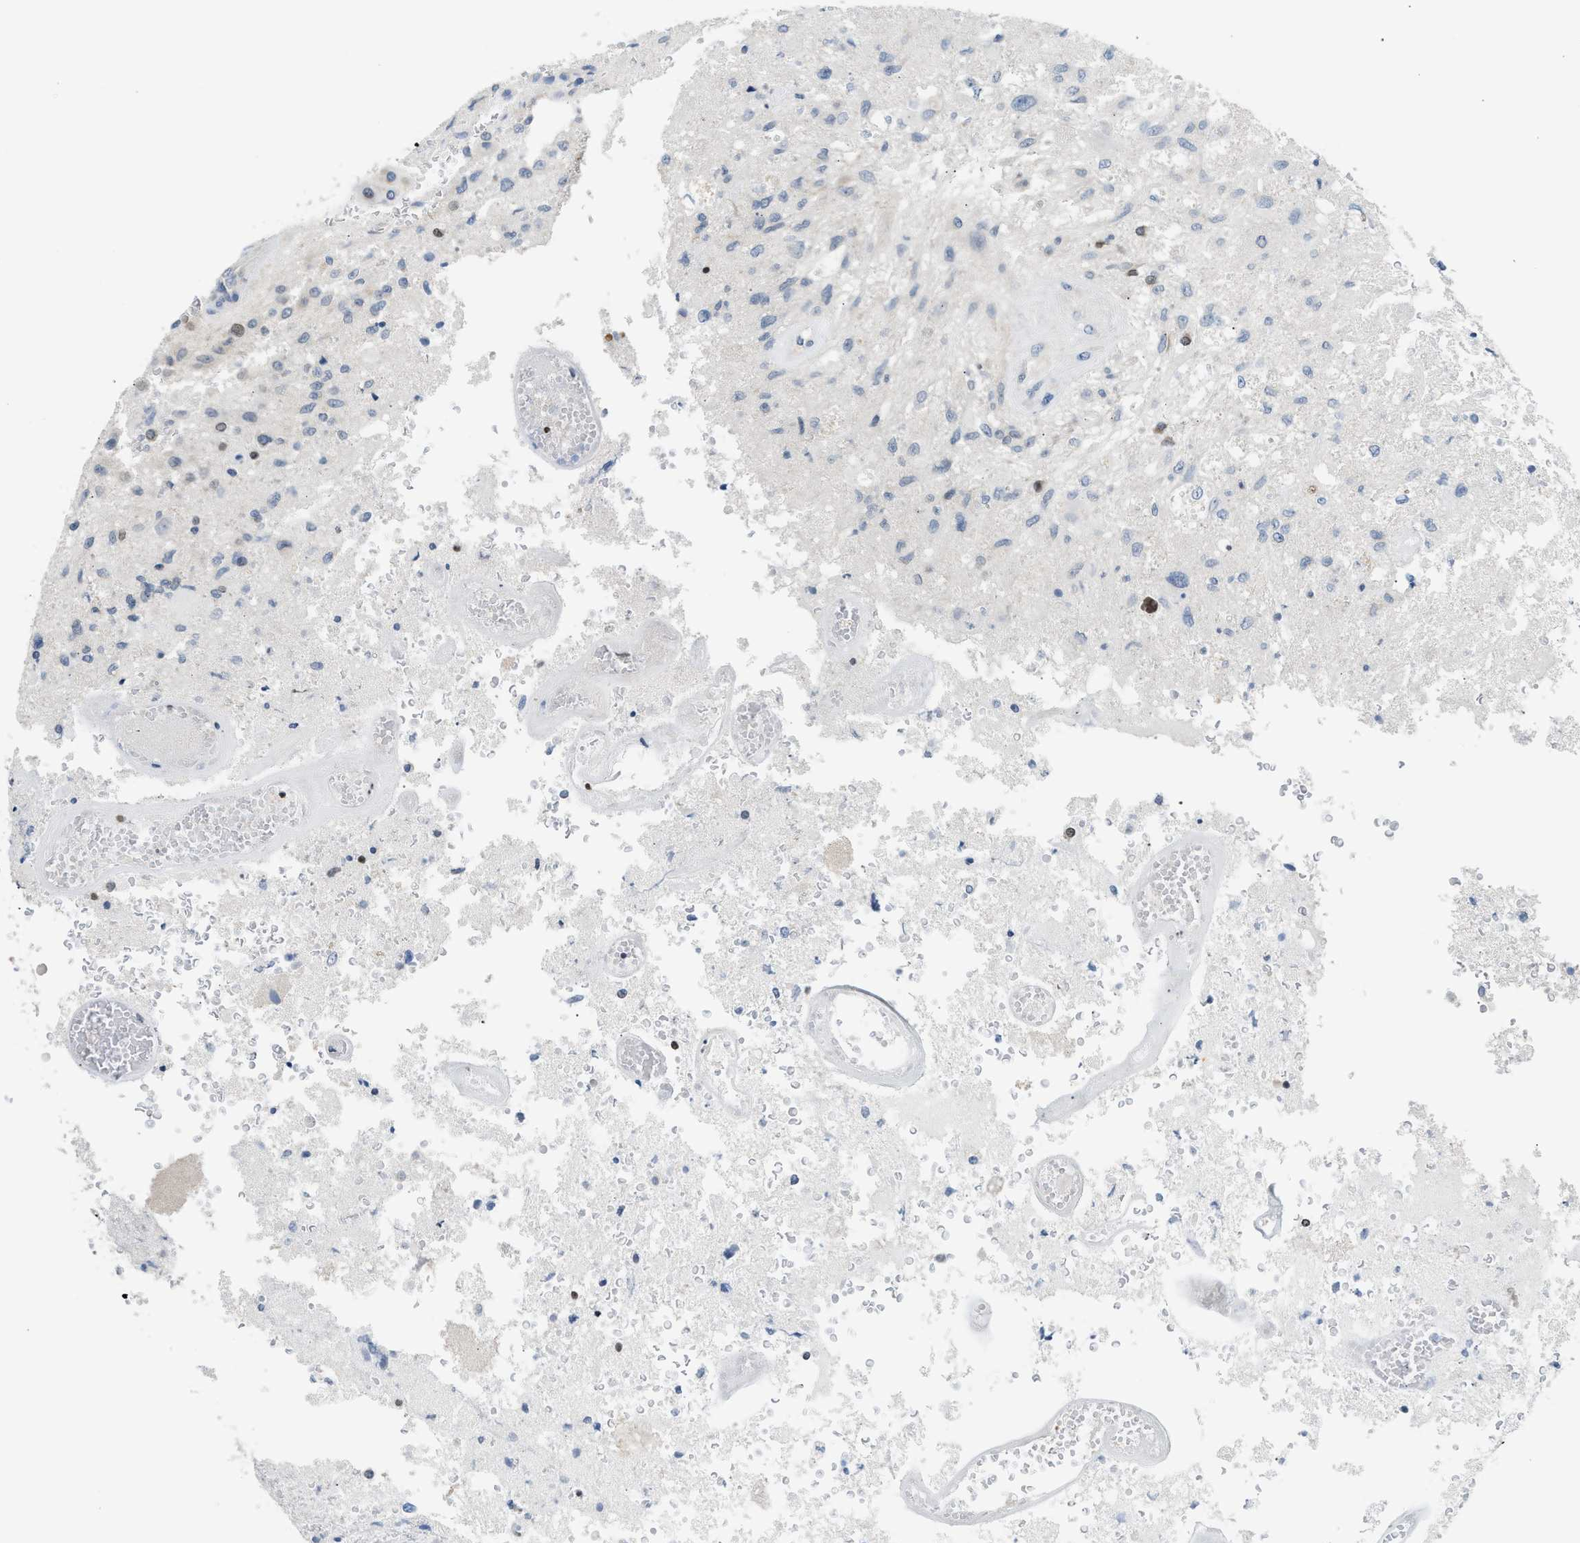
{"staining": {"intensity": "negative", "quantity": "none", "location": "none"}, "tissue": "glioma", "cell_type": "Tumor cells", "image_type": "cancer", "snomed": [{"axis": "morphology", "description": "Normal tissue, NOS"}, {"axis": "morphology", "description": "Glioma, malignant, High grade"}, {"axis": "topography", "description": "Cerebral cortex"}], "caption": "Tumor cells show no significant expression in glioma.", "gene": "NPS", "patient": {"sex": "male", "age": 77}}